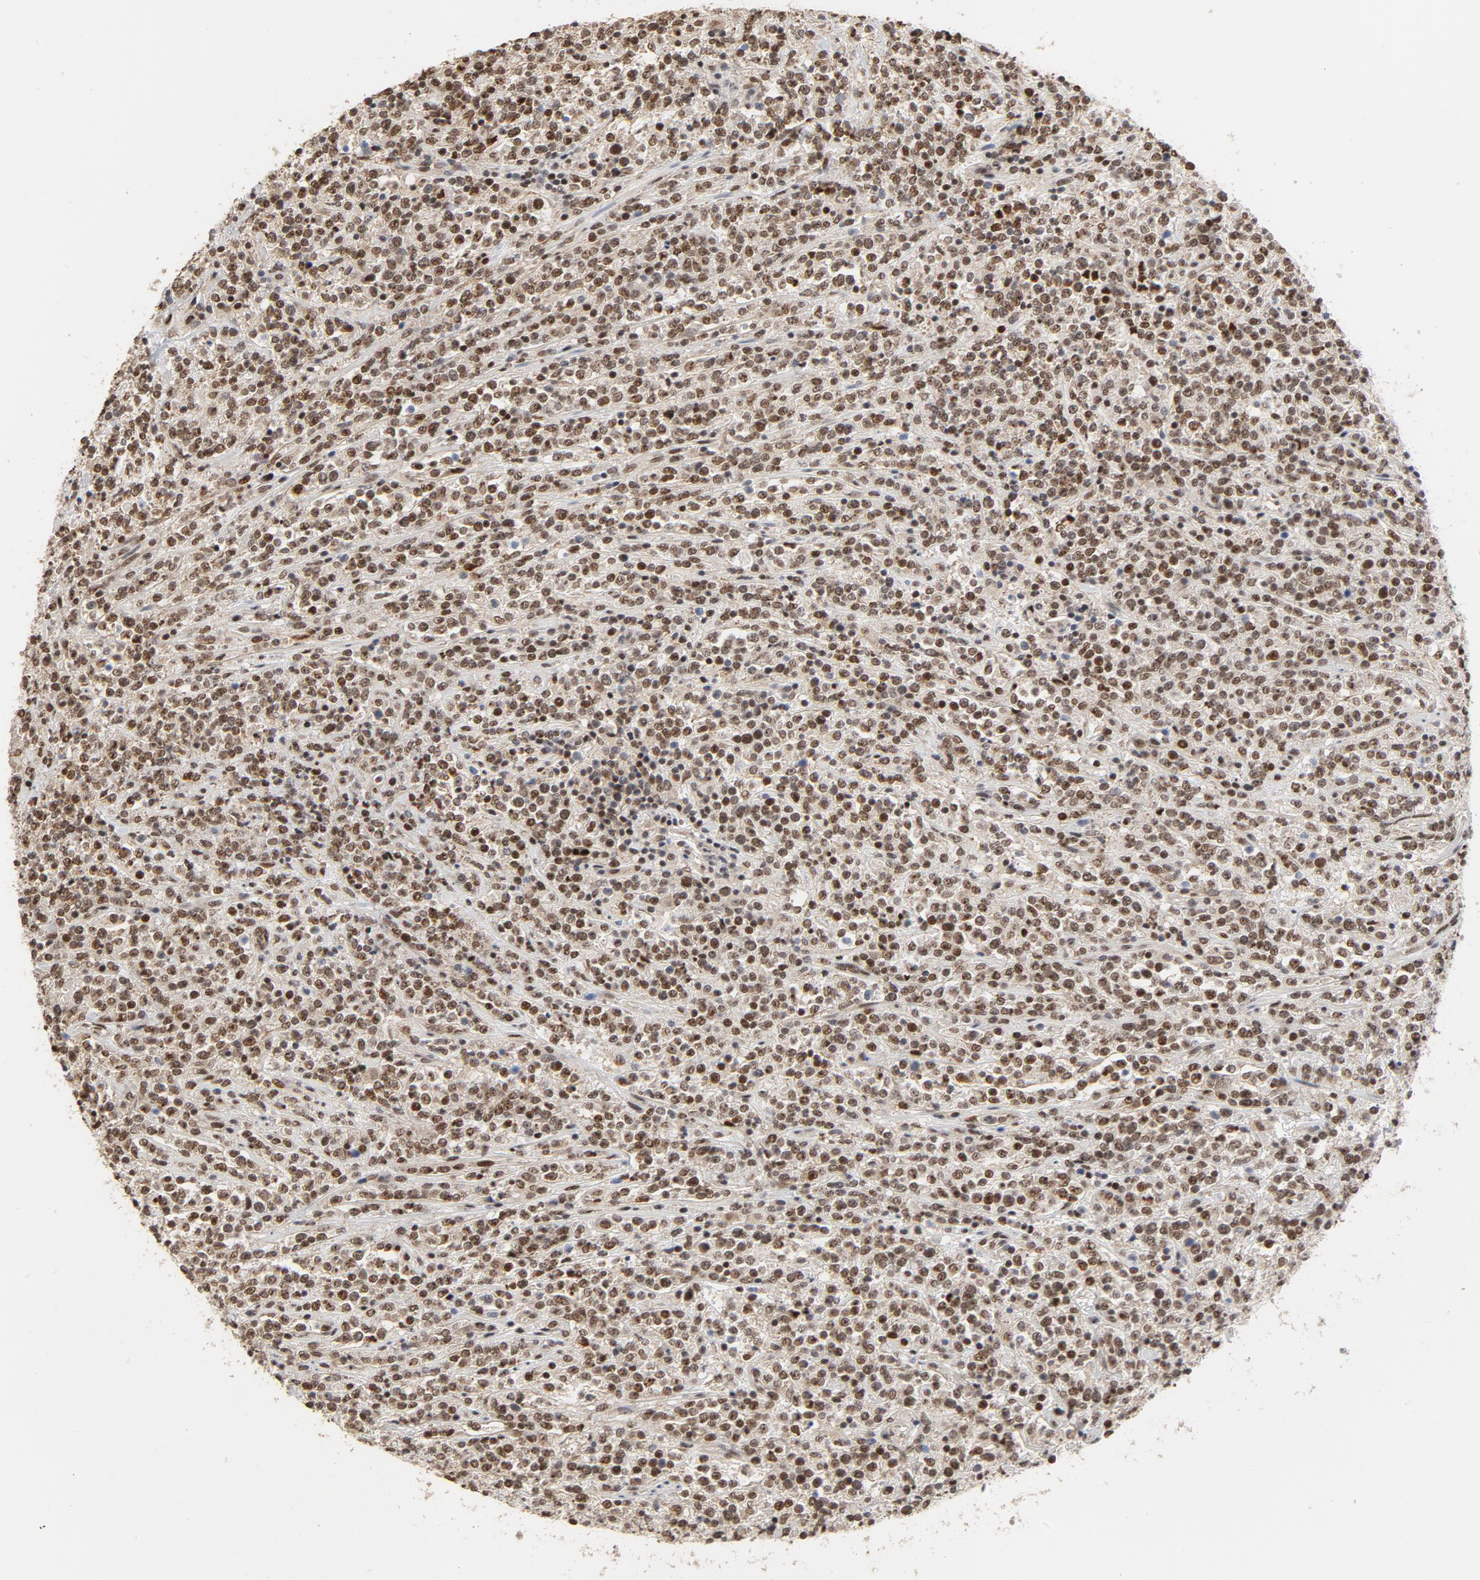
{"staining": {"intensity": "strong", "quantity": "25%-75%", "location": "nuclear"}, "tissue": "lymphoma", "cell_type": "Tumor cells", "image_type": "cancer", "snomed": [{"axis": "morphology", "description": "Malignant lymphoma, non-Hodgkin's type, High grade"}, {"axis": "topography", "description": "Soft tissue"}], "caption": "Approximately 25%-75% of tumor cells in malignant lymphoma, non-Hodgkin's type (high-grade) exhibit strong nuclear protein positivity as visualized by brown immunohistochemical staining.", "gene": "TP53RK", "patient": {"sex": "male", "age": 18}}